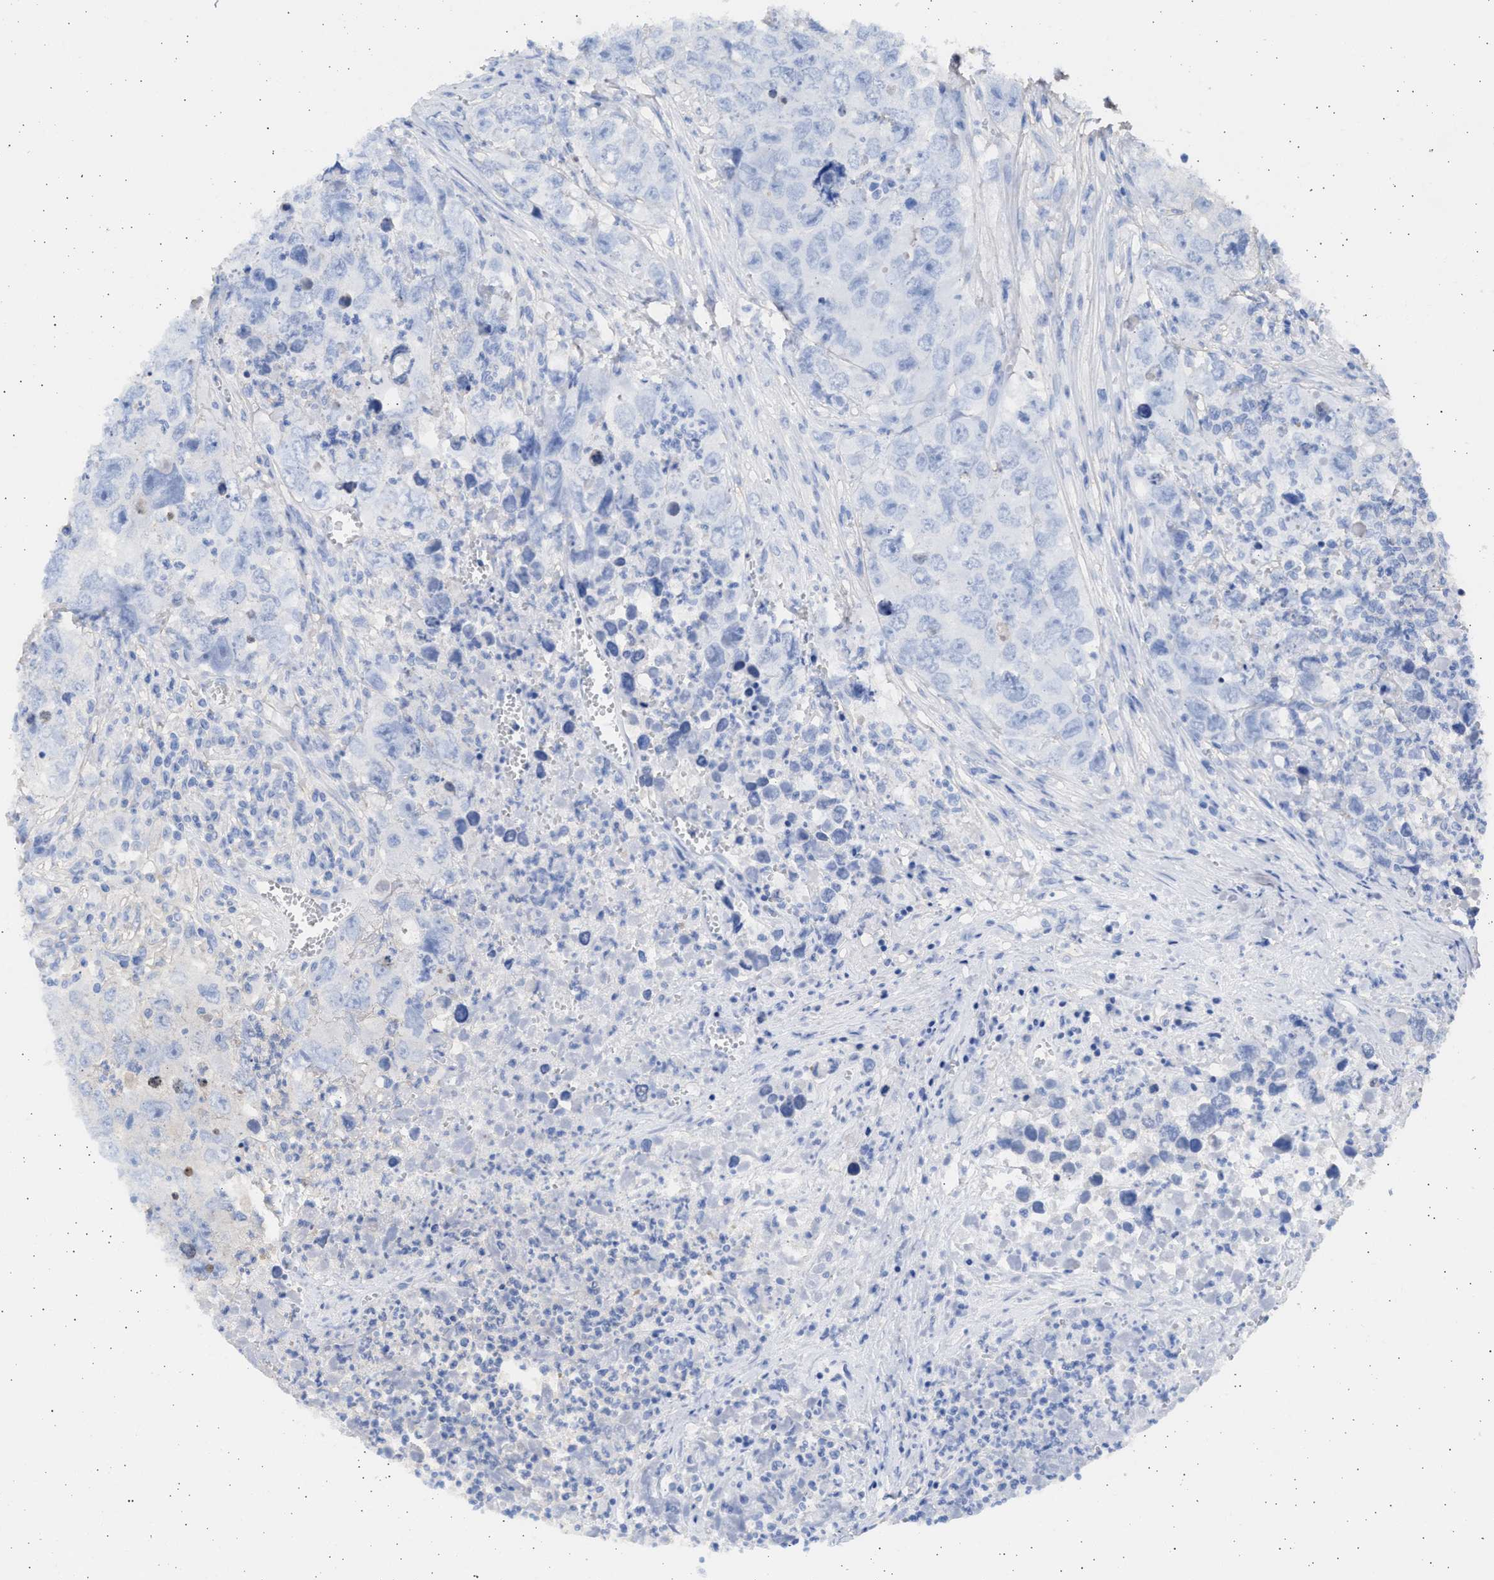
{"staining": {"intensity": "negative", "quantity": "none", "location": "none"}, "tissue": "testis cancer", "cell_type": "Tumor cells", "image_type": "cancer", "snomed": [{"axis": "morphology", "description": "Seminoma, NOS"}, {"axis": "morphology", "description": "Carcinoma, Embryonal, NOS"}, {"axis": "topography", "description": "Testis"}], "caption": "Tumor cells show no significant protein staining in testis cancer.", "gene": "ALDOC", "patient": {"sex": "male", "age": 43}}